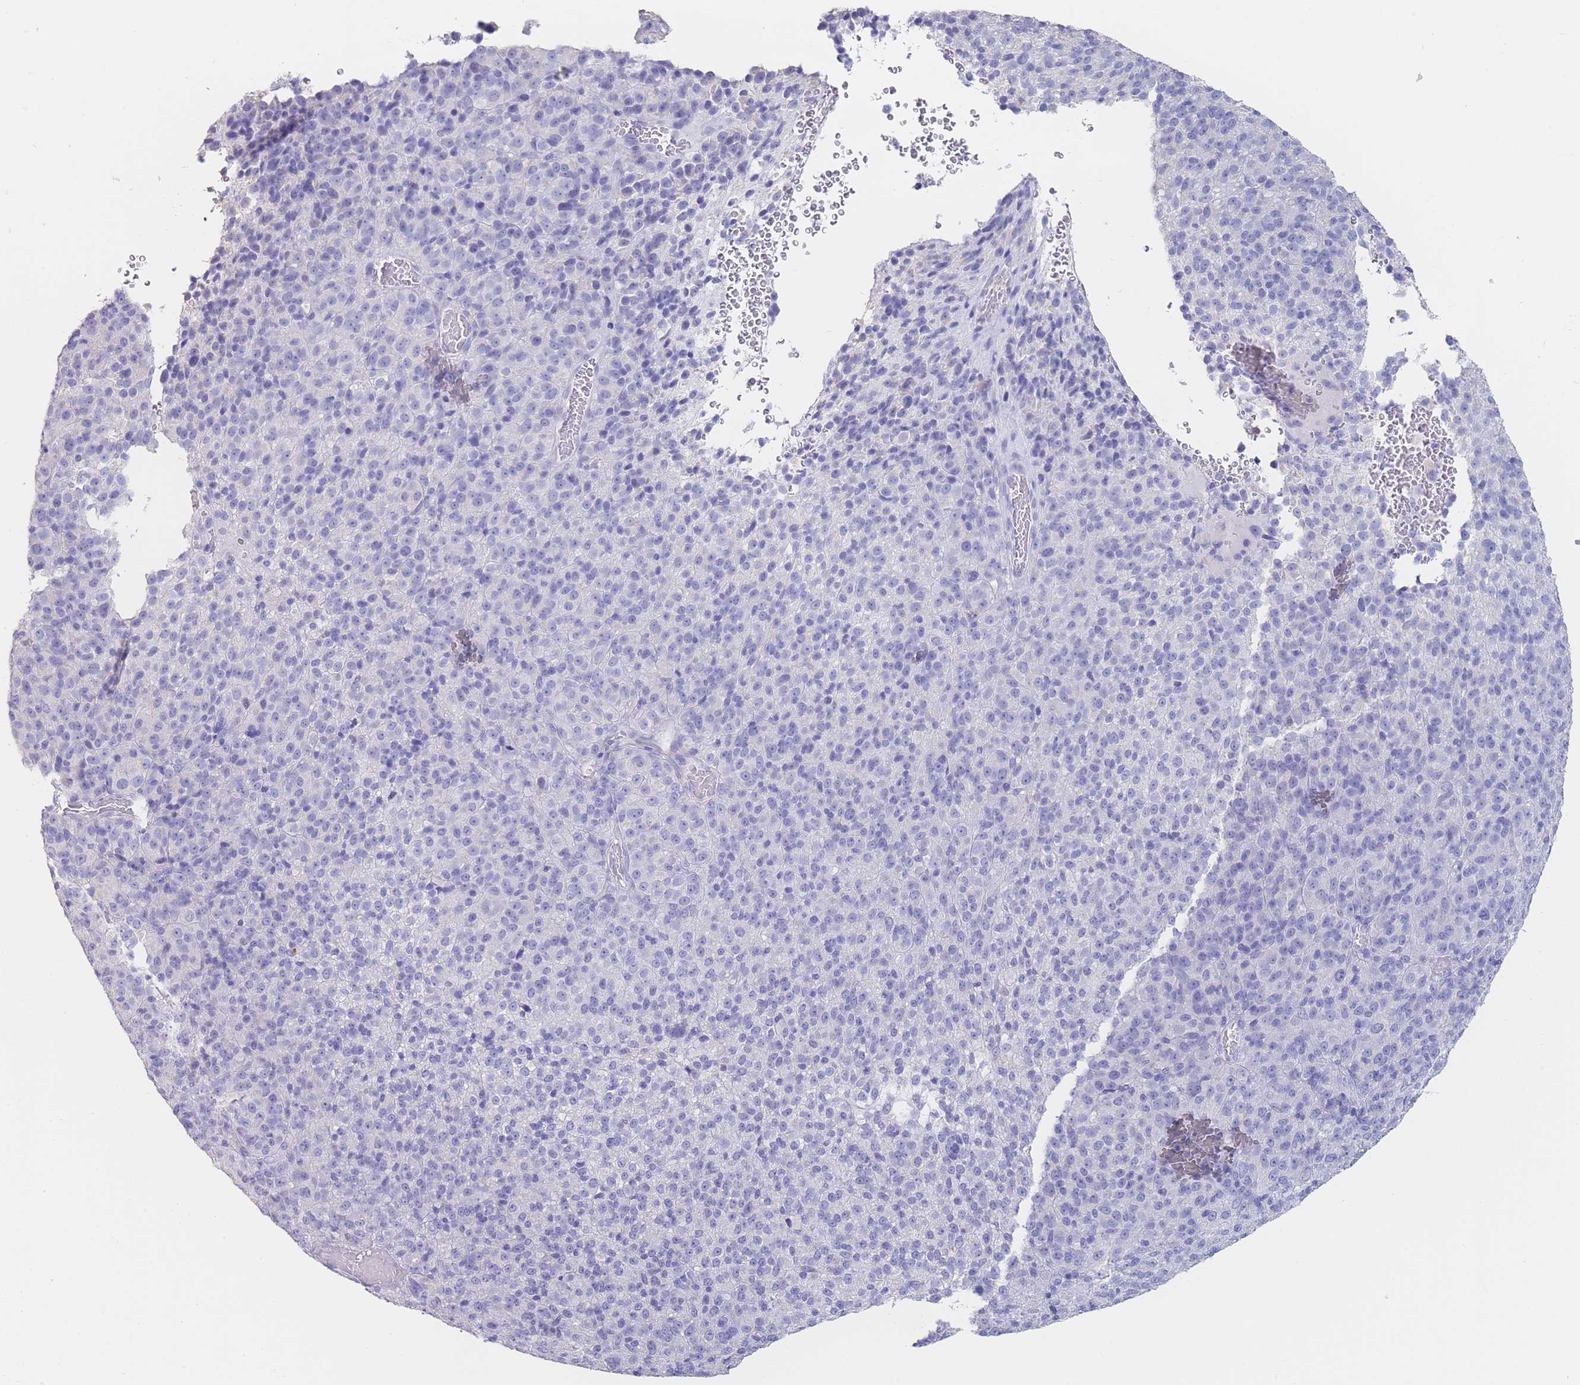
{"staining": {"intensity": "negative", "quantity": "none", "location": "none"}, "tissue": "melanoma", "cell_type": "Tumor cells", "image_type": "cancer", "snomed": [{"axis": "morphology", "description": "Malignant melanoma, Metastatic site"}, {"axis": "topography", "description": "Brain"}], "caption": "Immunohistochemistry (IHC) micrograph of neoplastic tissue: human melanoma stained with DAB exhibits no significant protein staining in tumor cells. Nuclei are stained in blue.", "gene": "CD37", "patient": {"sex": "female", "age": 56}}